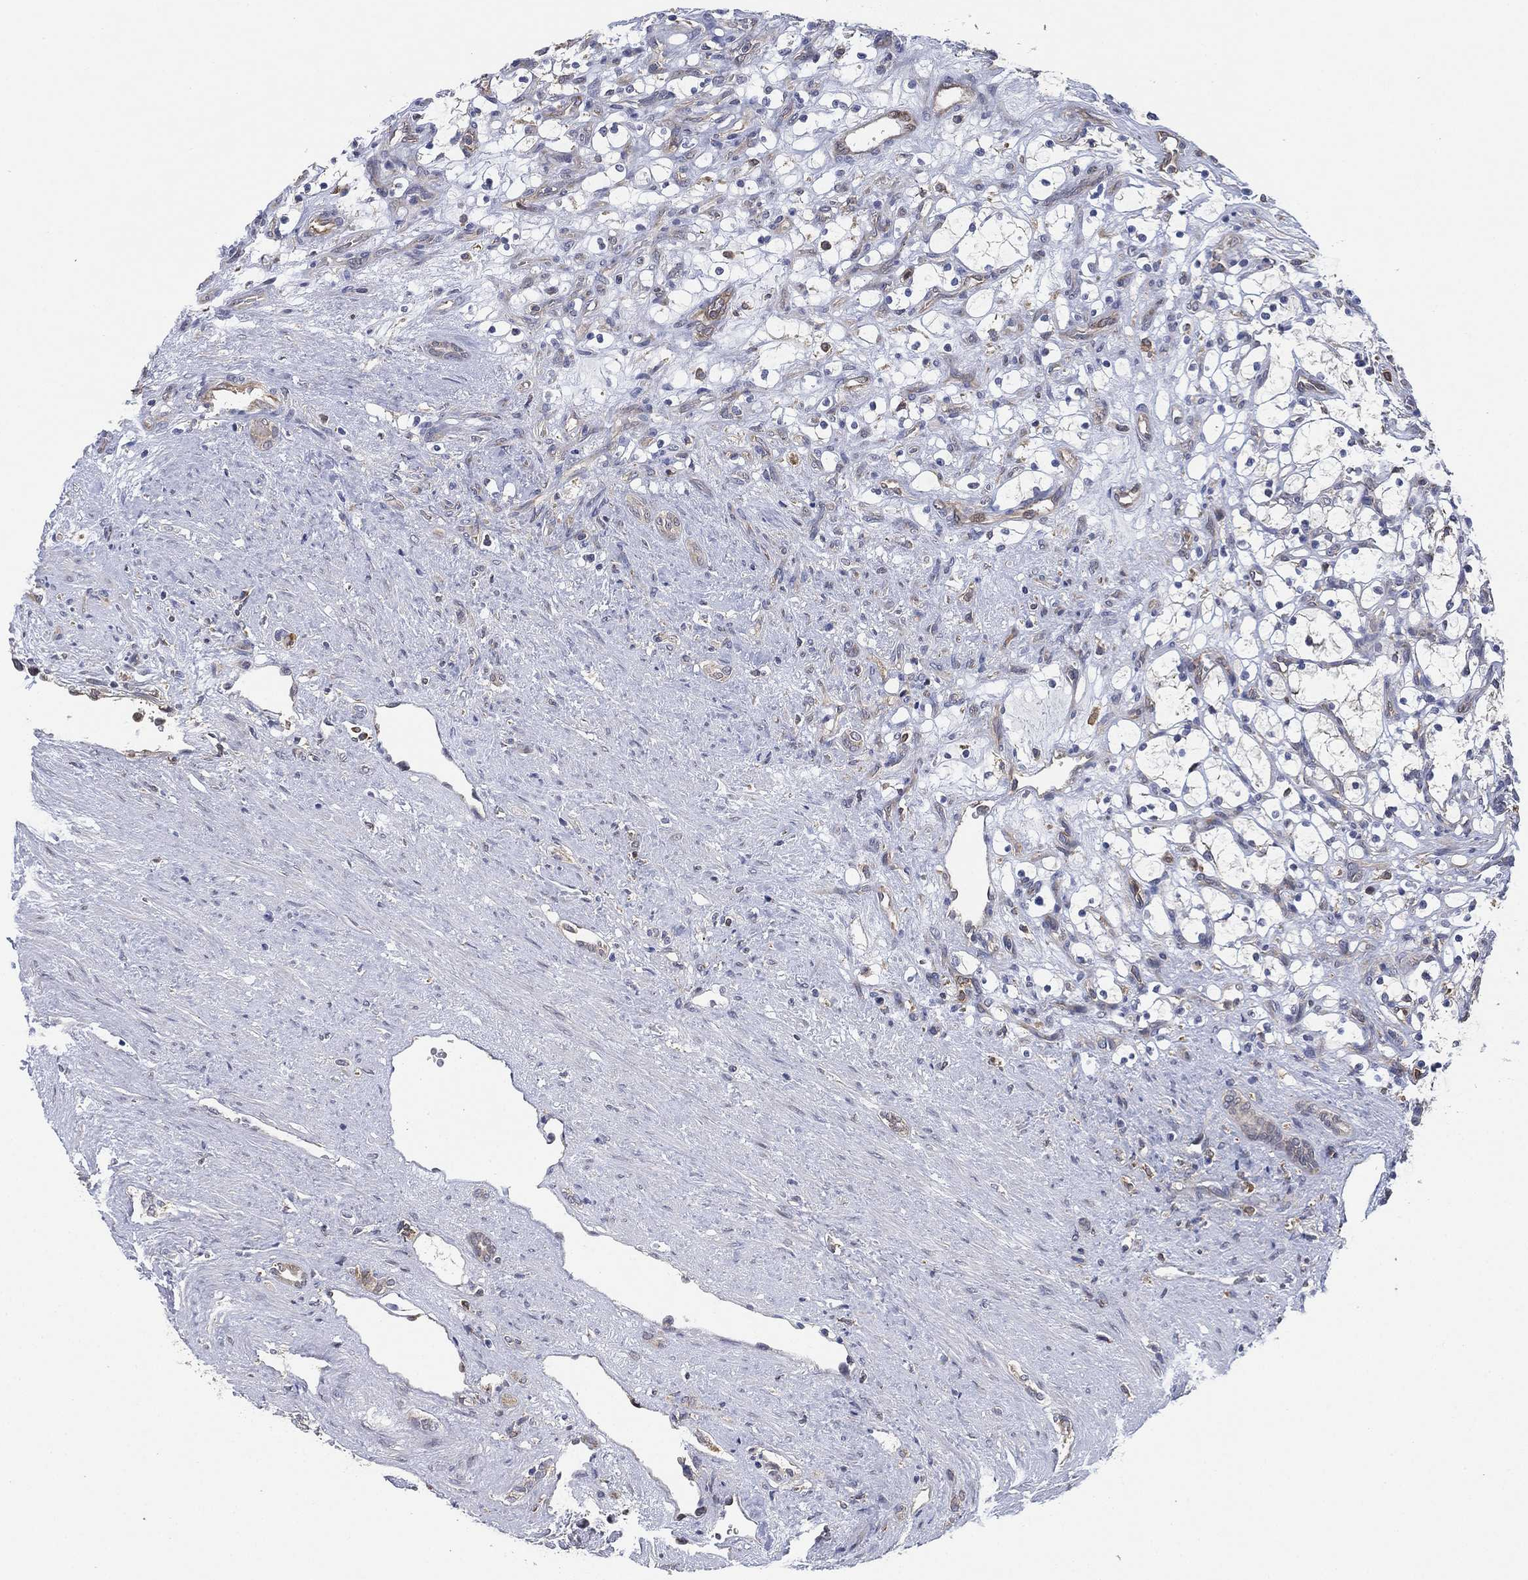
{"staining": {"intensity": "negative", "quantity": "none", "location": "none"}, "tissue": "renal cancer", "cell_type": "Tumor cells", "image_type": "cancer", "snomed": [{"axis": "morphology", "description": "Adenocarcinoma, NOS"}, {"axis": "topography", "description": "Kidney"}], "caption": "The IHC image has no significant positivity in tumor cells of renal adenocarcinoma tissue. (Stains: DAB immunohistochemistry with hematoxylin counter stain, Microscopy: brightfield microscopy at high magnification).", "gene": "FES", "patient": {"sex": "female", "age": 69}}